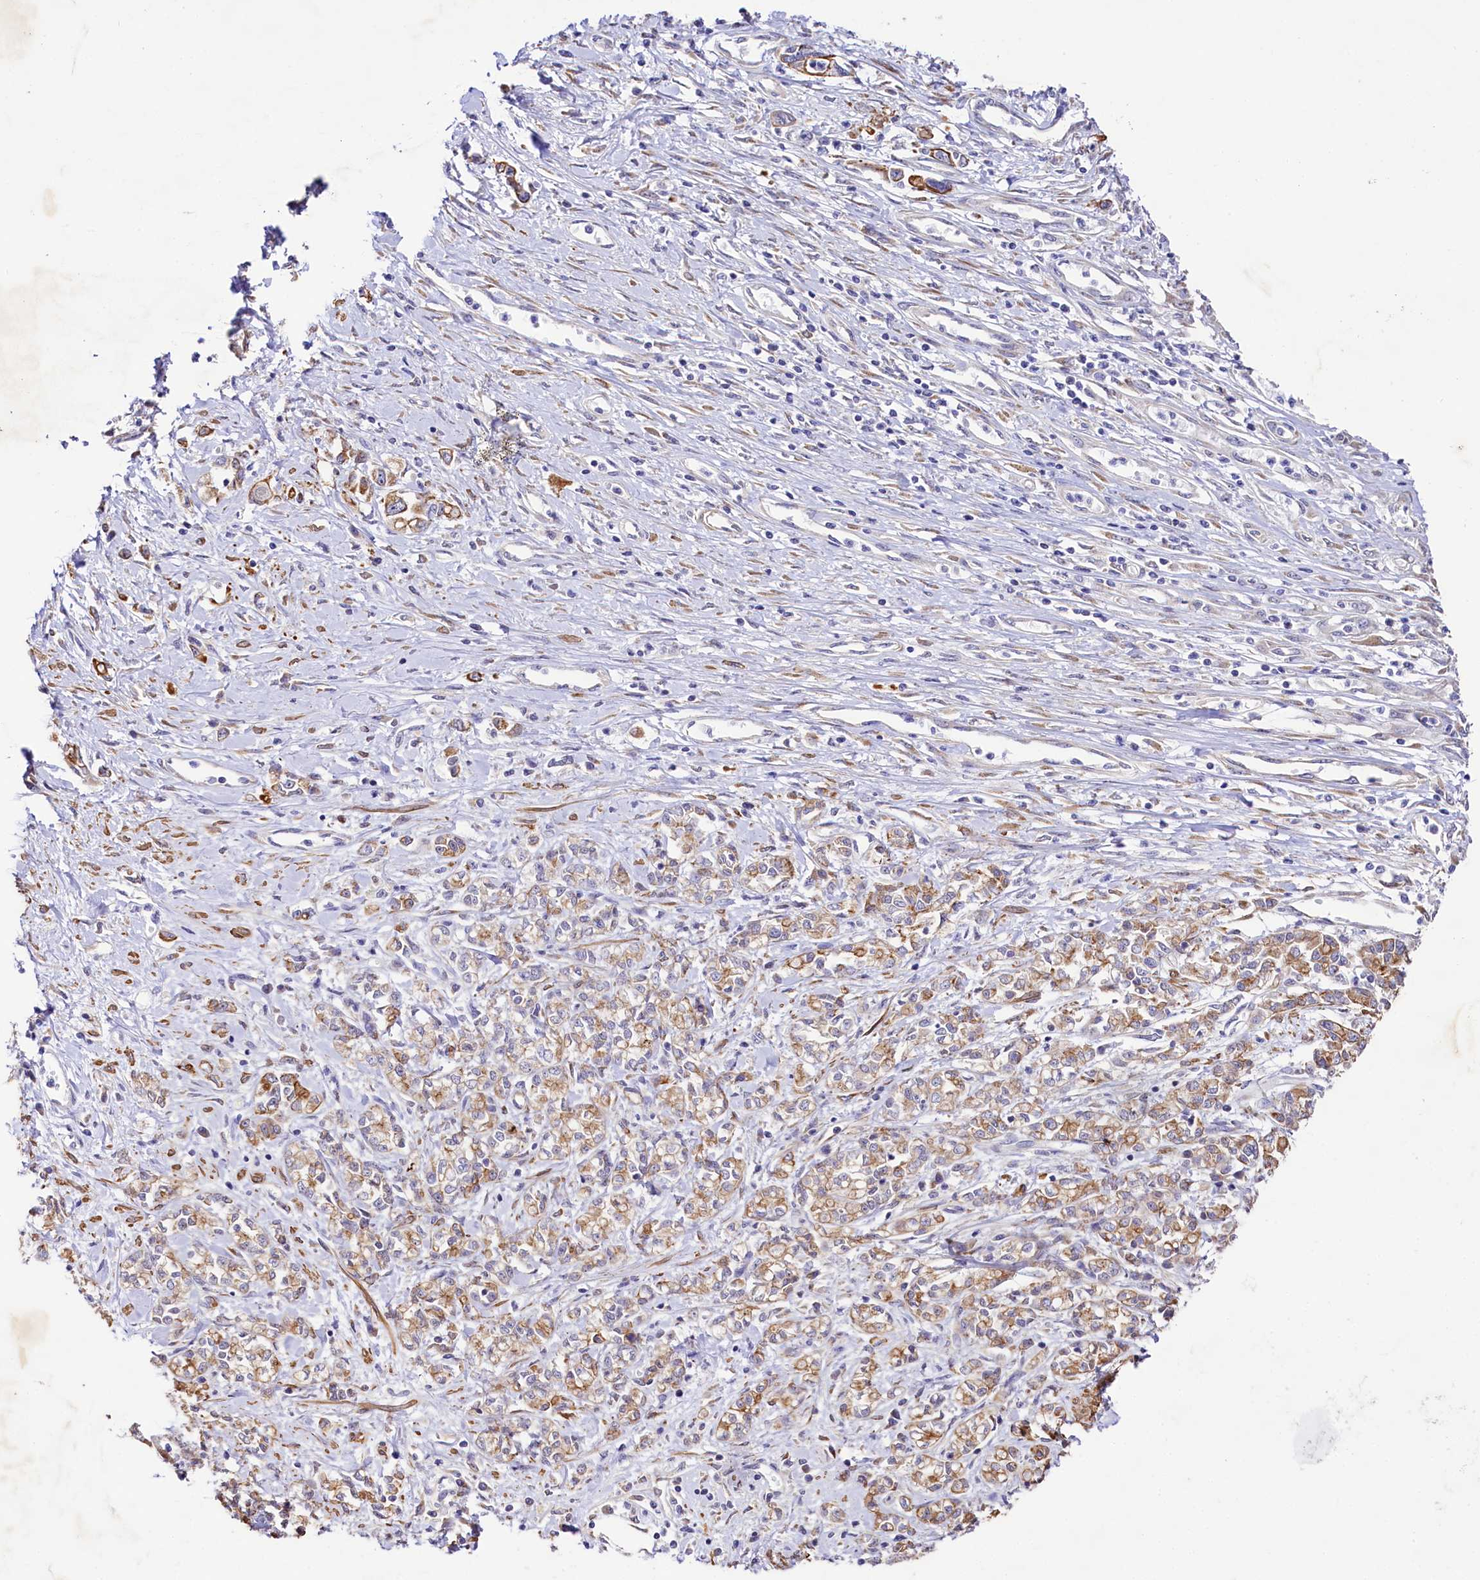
{"staining": {"intensity": "moderate", "quantity": ">75%", "location": "cytoplasmic/membranous"}, "tissue": "stomach cancer", "cell_type": "Tumor cells", "image_type": "cancer", "snomed": [{"axis": "morphology", "description": "Adenocarcinoma, NOS"}, {"axis": "topography", "description": "Stomach"}], "caption": "Stomach adenocarcinoma stained with immunohistochemistry shows moderate cytoplasmic/membranous staining in approximately >75% of tumor cells.", "gene": "VPS11", "patient": {"sex": "female", "age": 76}}